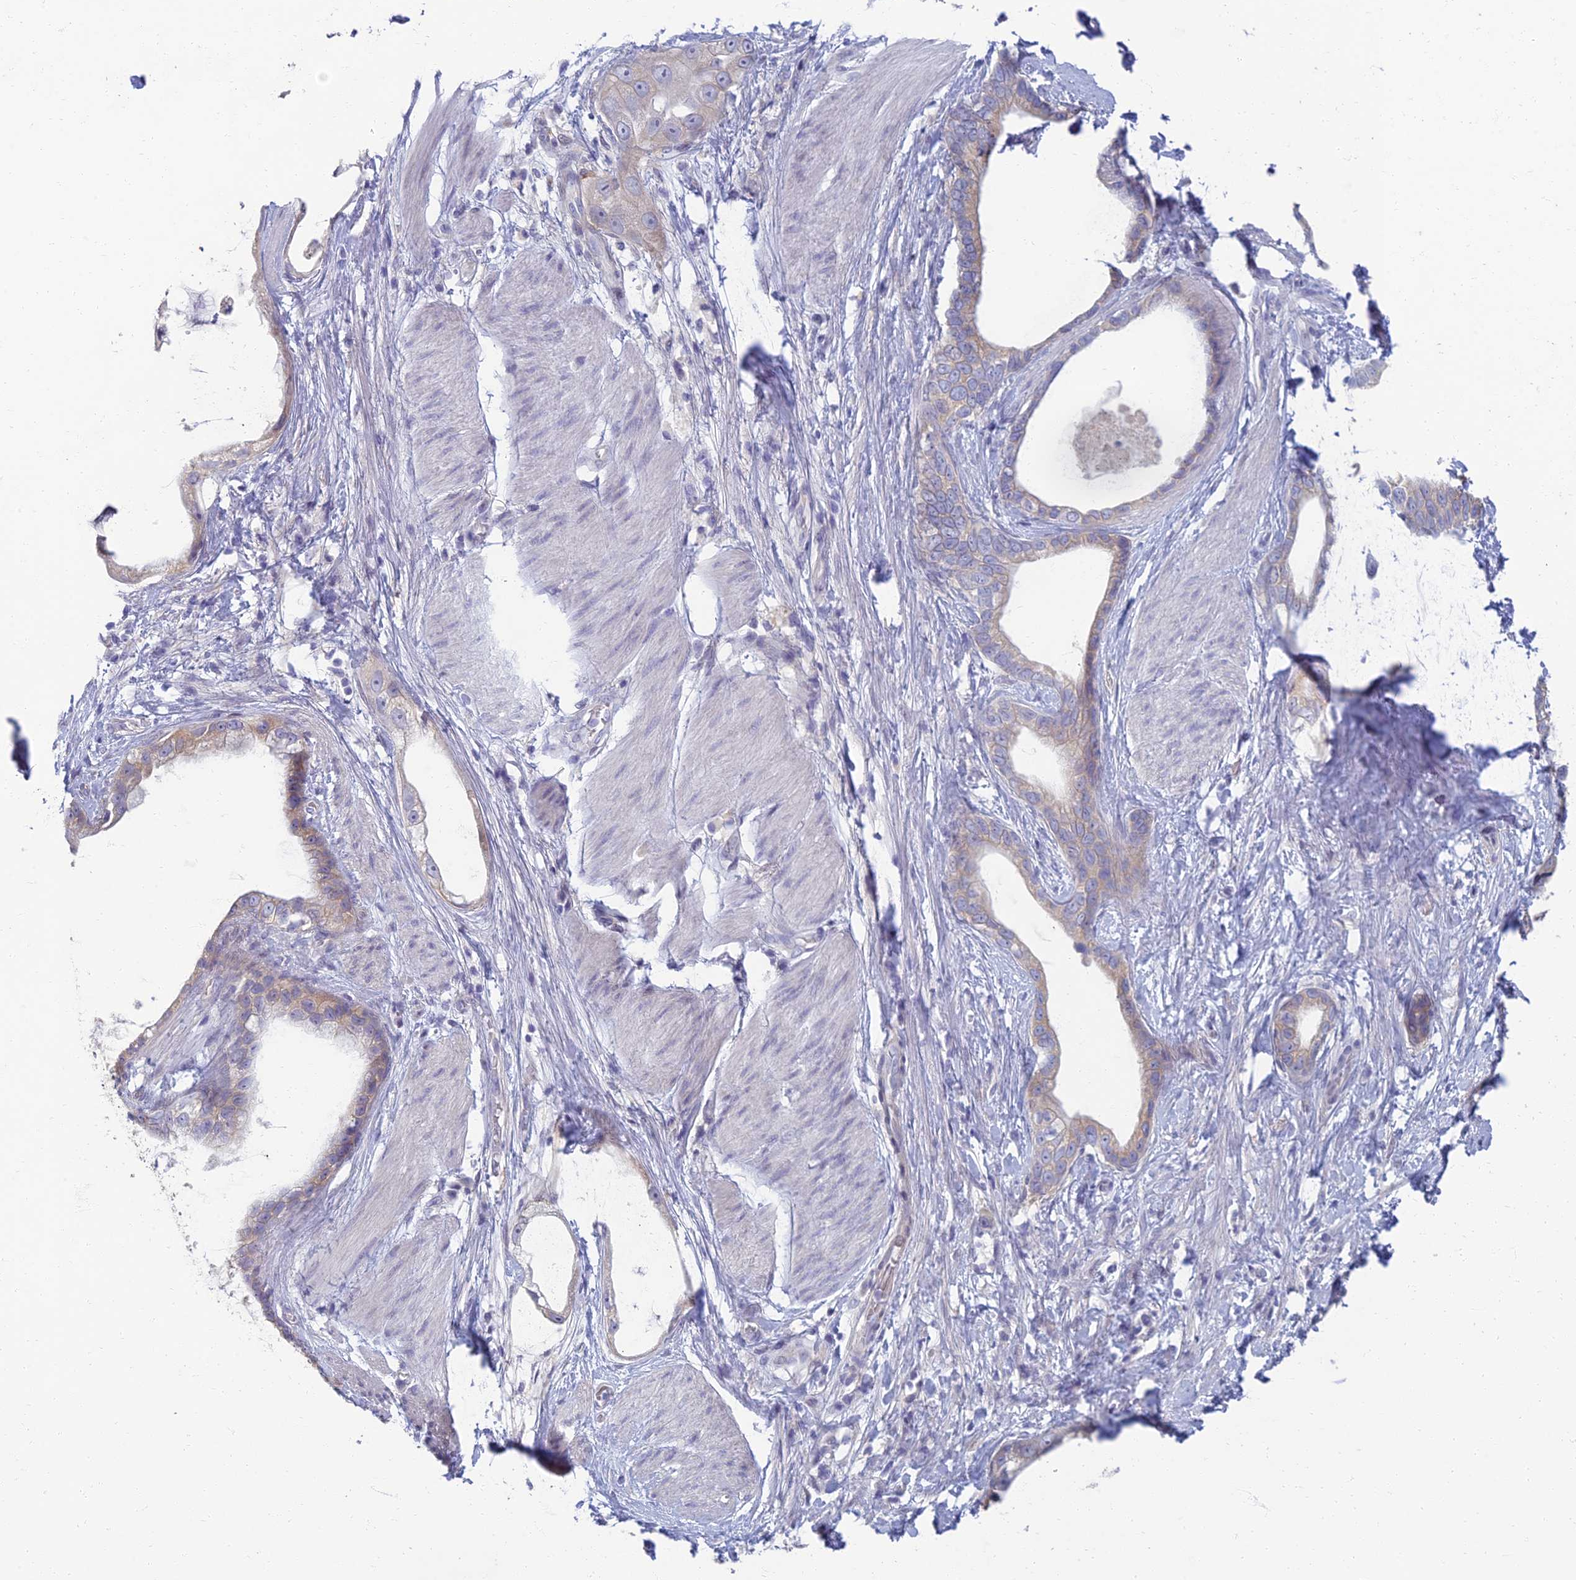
{"staining": {"intensity": "weak", "quantity": "25%-75%", "location": "cytoplasmic/membranous"}, "tissue": "stomach cancer", "cell_type": "Tumor cells", "image_type": "cancer", "snomed": [{"axis": "morphology", "description": "Adenocarcinoma, NOS"}, {"axis": "topography", "description": "Stomach"}], "caption": "About 25%-75% of tumor cells in human adenocarcinoma (stomach) display weak cytoplasmic/membranous protein positivity as visualized by brown immunohistochemical staining.", "gene": "NEURL1", "patient": {"sex": "male", "age": 55}}